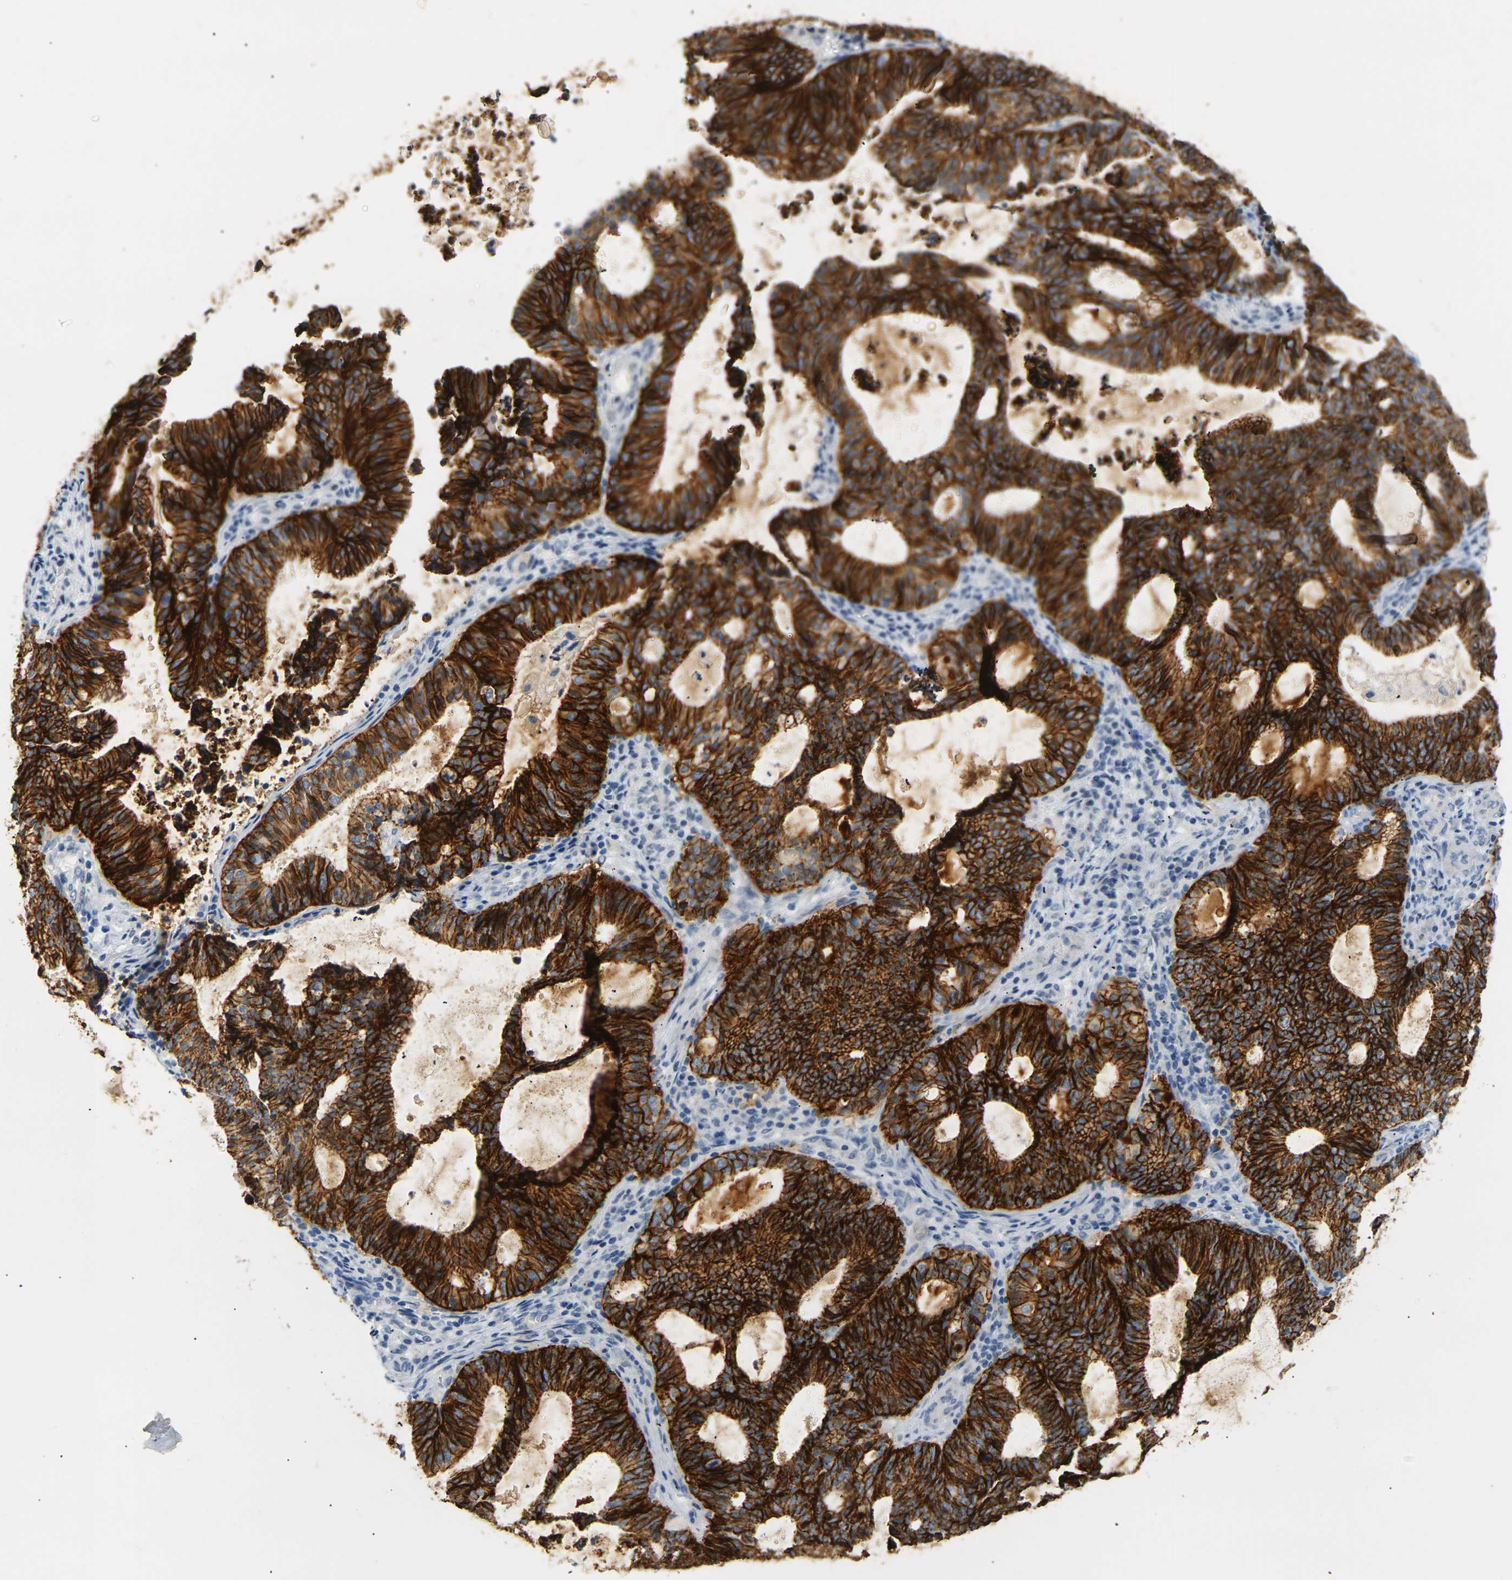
{"staining": {"intensity": "strong", "quantity": ">75%", "location": "cytoplasmic/membranous"}, "tissue": "endometrial cancer", "cell_type": "Tumor cells", "image_type": "cancer", "snomed": [{"axis": "morphology", "description": "Adenocarcinoma, NOS"}, {"axis": "topography", "description": "Uterus"}], "caption": "Immunohistochemical staining of adenocarcinoma (endometrial) reveals high levels of strong cytoplasmic/membranous positivity in about >75% of tumor cells.", "gene": "CLDN7", "patient": {"sex": "female", "age": 83}}